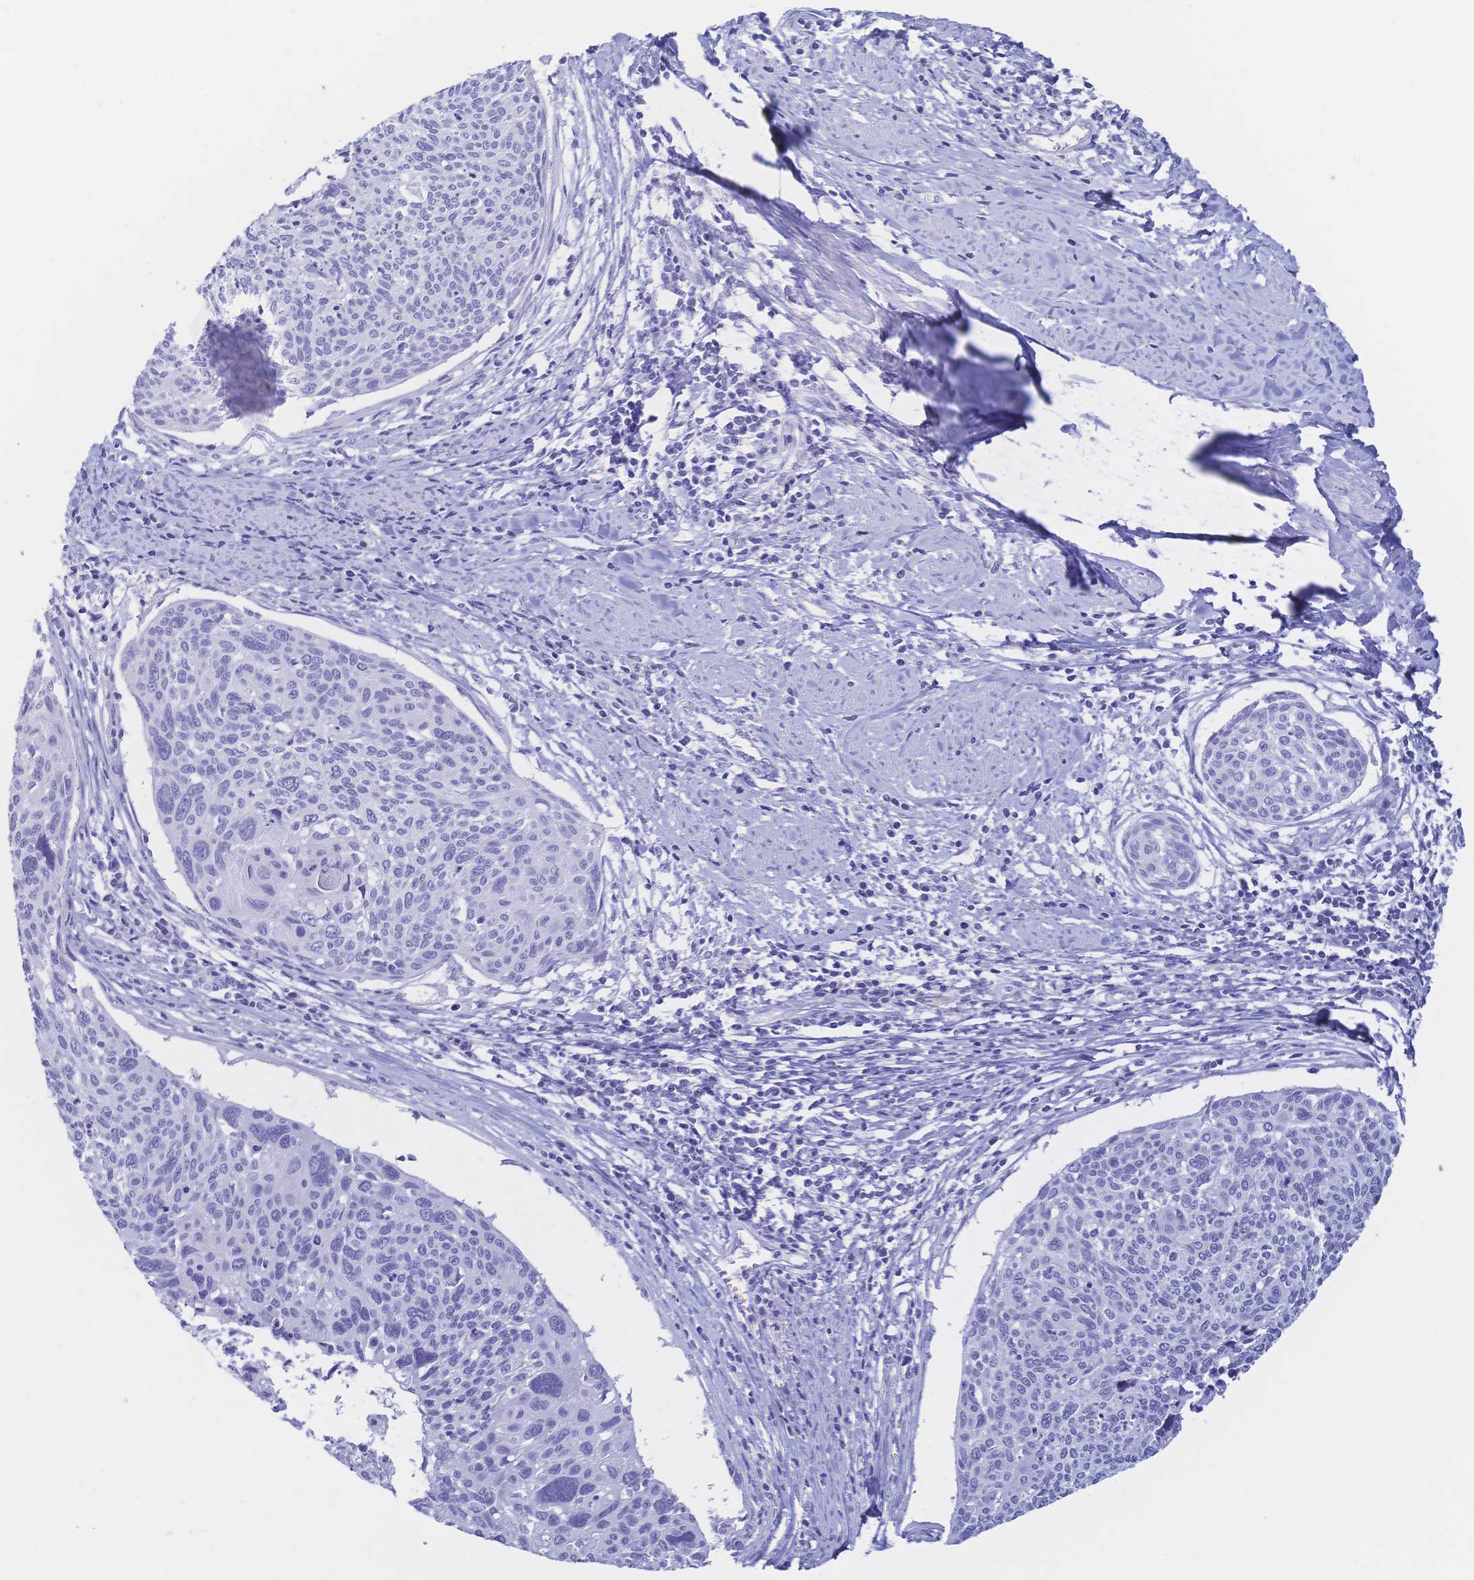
{"staining": {"intensity": "negative", "quantity": "none", "location": "none"}, "tissue": "cervical cancer", "cell_type": "Tumor cells", "image_type": "cancer", "snomed": [{"axis": "morphology", "description": "Squamous cell carcinoma, NOS"}, {"axis": "topography", "description": "Cervix"}], "caption": "High power microscopy image of an IHC image of cervical squamous cell carcinoma, revealing no significant staining in tumor cells.", "gene": "MEP1B", "patient": {"sex": "female", "age": 49}}